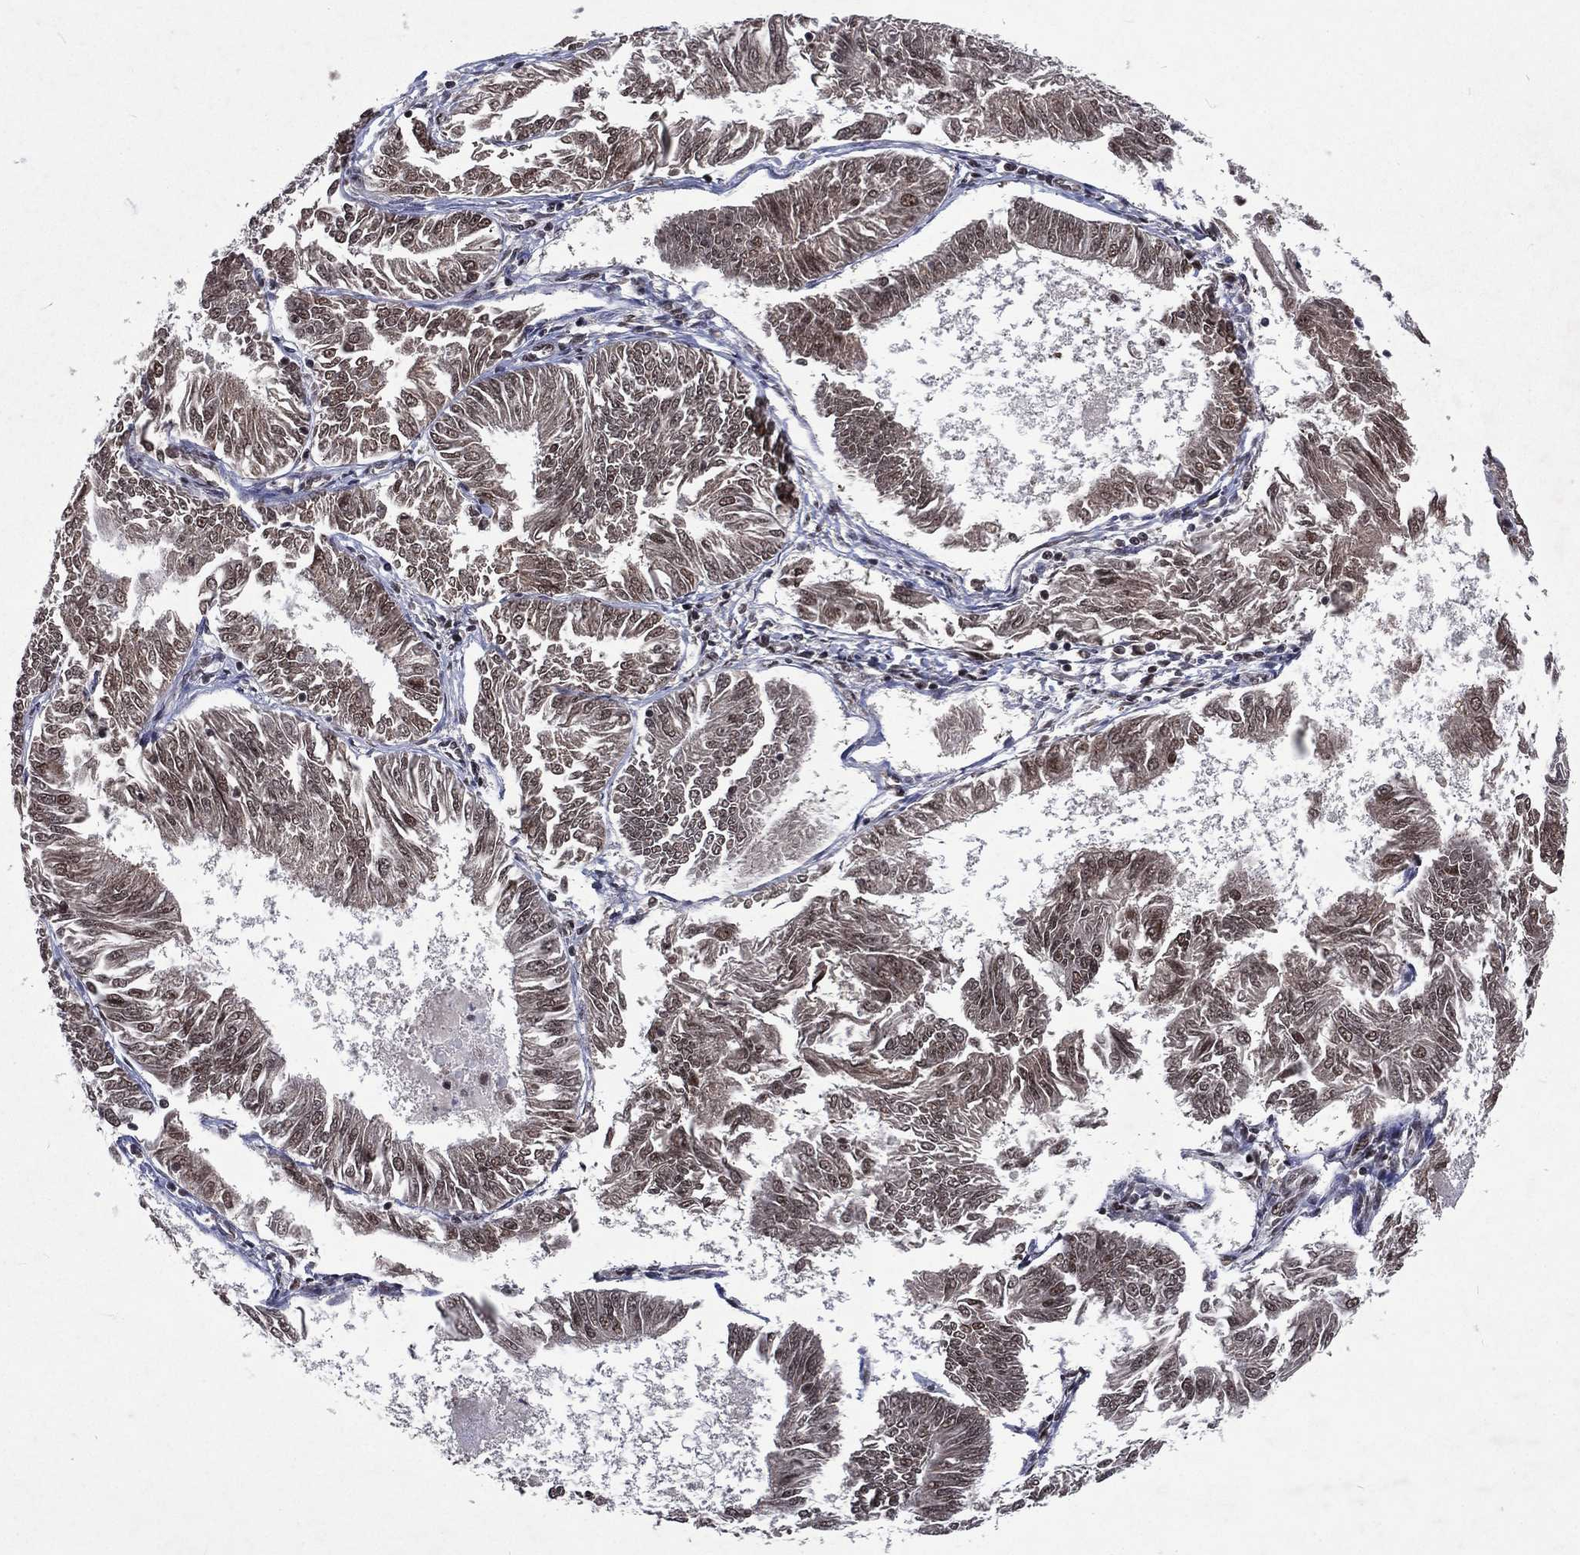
{"staining": {"intensity": "weak", "quantity": "25%-75%", "location": "cytoplasmic/membranous,nuclear"}, "tissue": "endometrial cancer", "cell_type": "Tumor cells", "image_type": "cancer", "snomed": [{"axis": "morphology", "description": "Adenocarcinoma, NOS"}, {"axis": "topography", "description": "Endometrium"}], "caption": "Adenocarcinoma (endometrial) was stained to show a protein in brown. There is low levels of weak cytoplasmic/membranous and nuclear expression in approximately 25%-75% of tumor cells.", "gene": "DMAP1", "patient": {"sex": "female", "age": 58}}